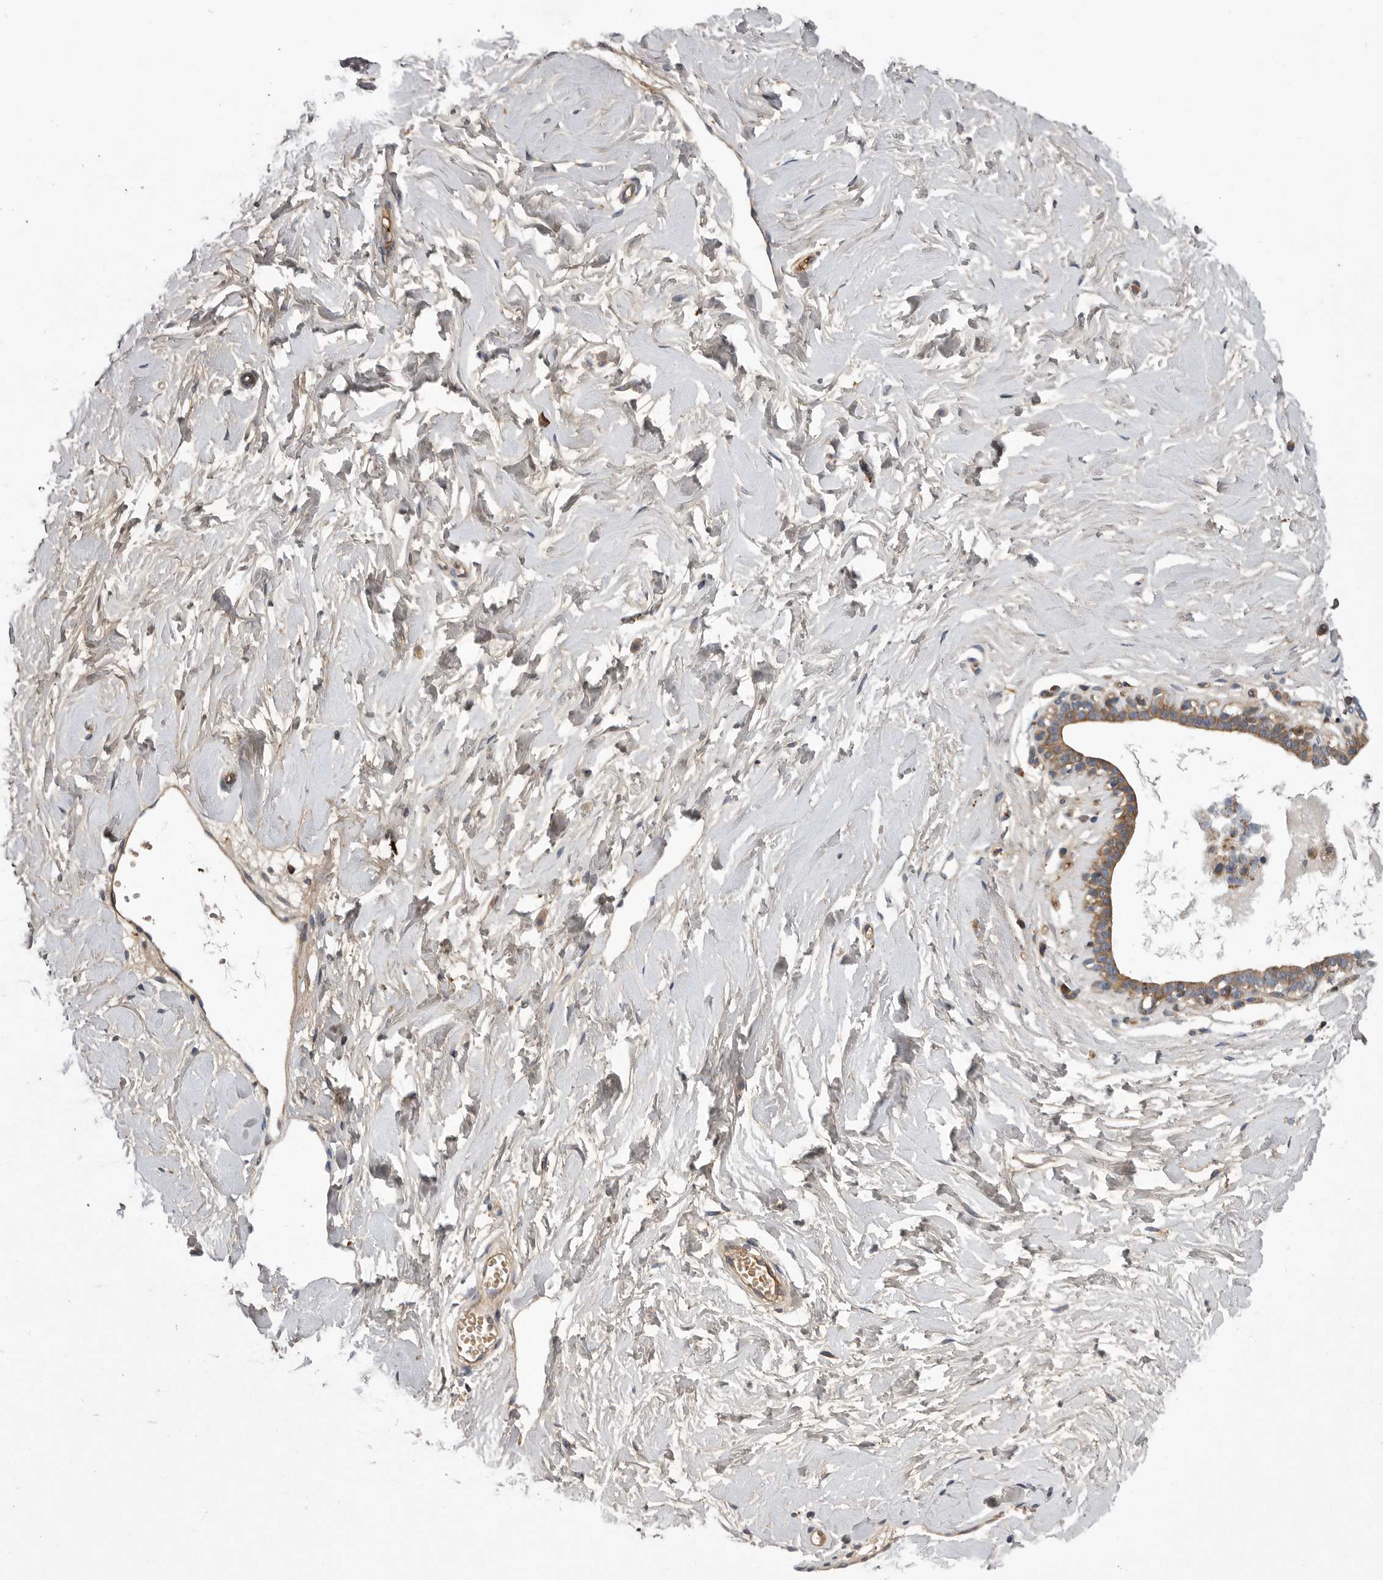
{"staining": {"intensity": "negative", "quantity": "none", "location": "none"}, "tissue": "breast", "cell_type": "Adipocytes", "image_type": "normal", "snomed": [{"axis": "morphology", "description": "Normal tissue, NOS"}, {"axis": "morphology", "description": "Adenoma, NOS"}, {"axis": "topography", "description": "Breast"}], "caption": "Adipocytes show no significant protein staining in normal breast.", "gene": "CRP", "patient": {"sex": "female", "age": 23}}